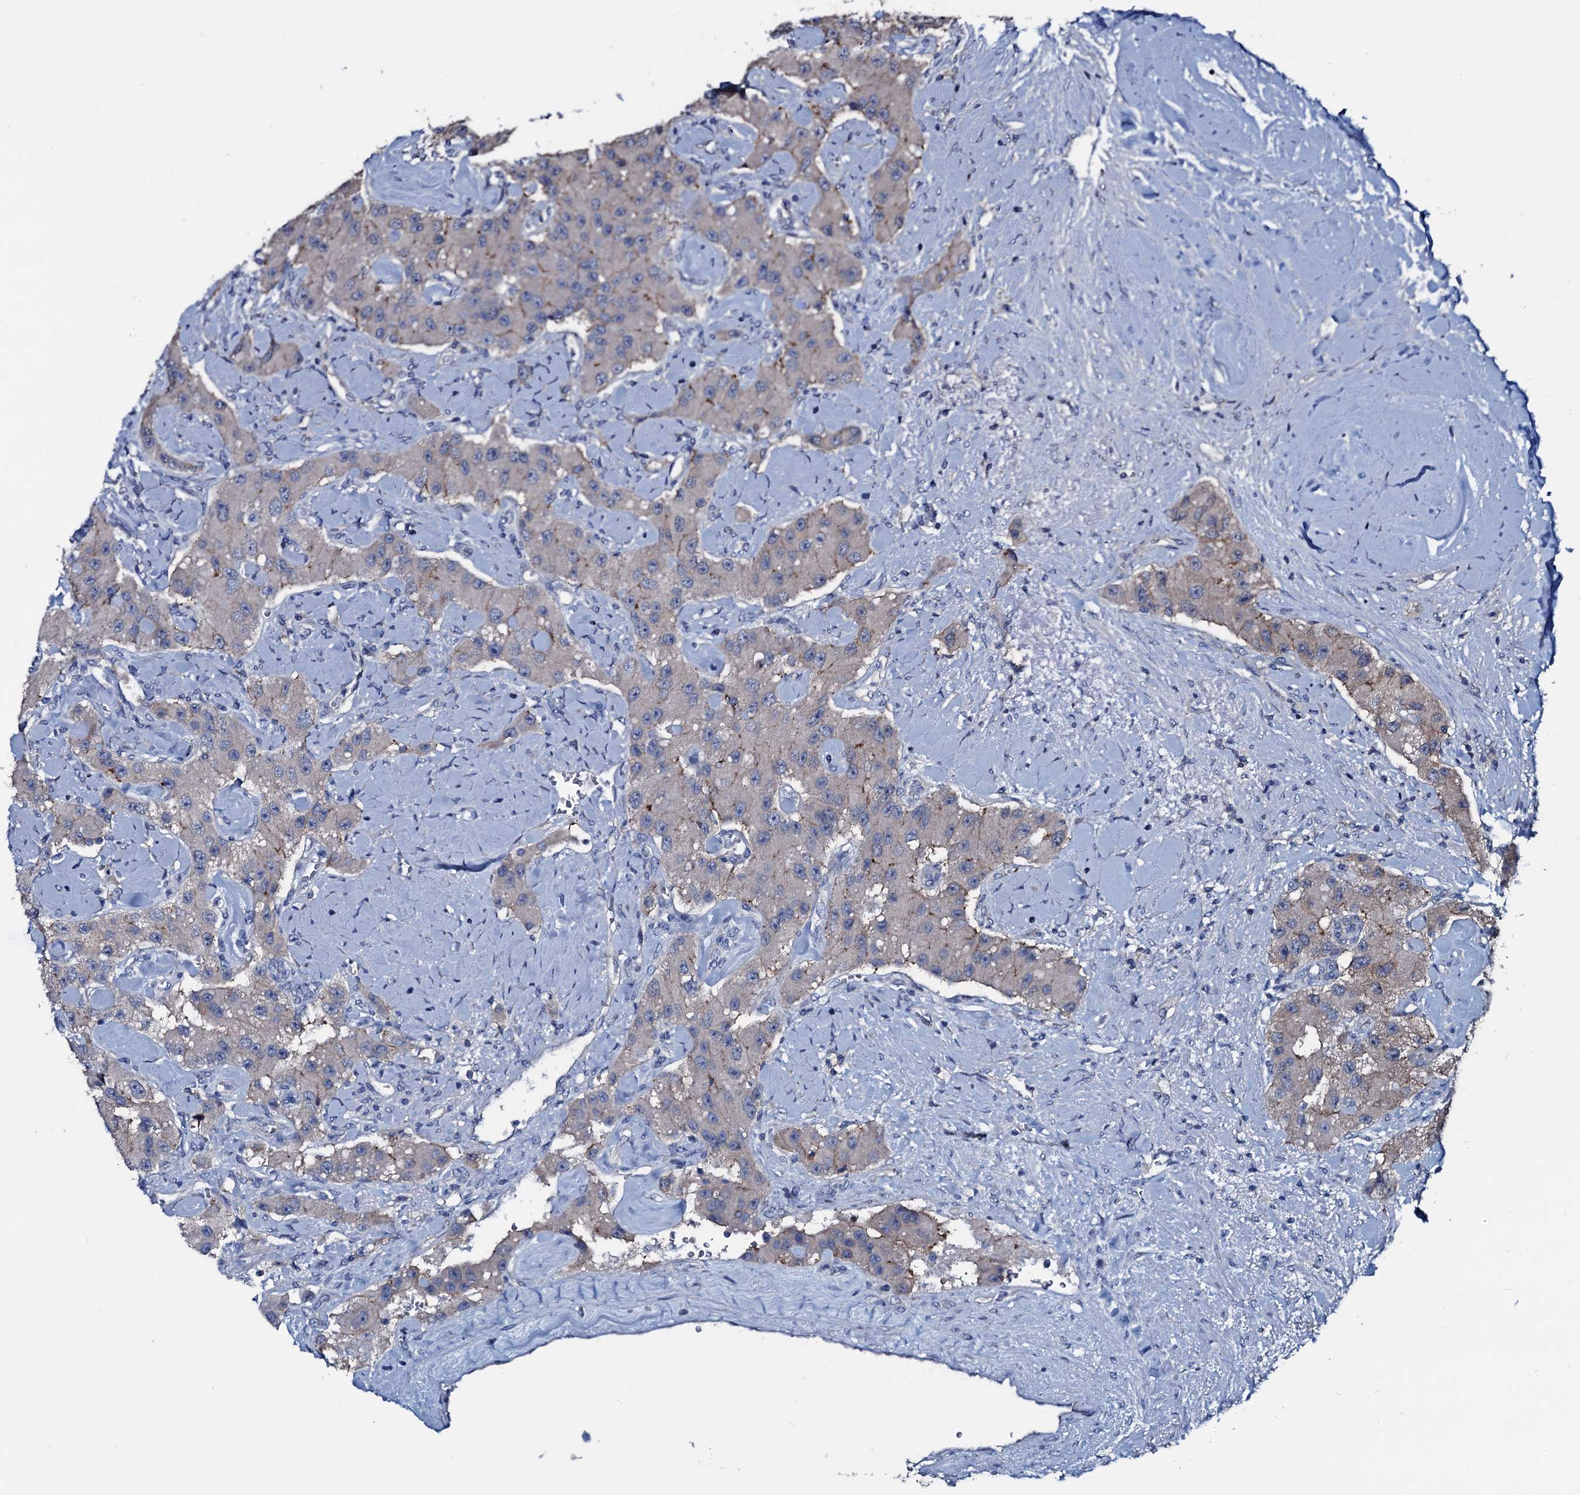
{"staining": {"intensity": "negative", "quantity": "none", "location": "none"}, "tissue": "carcinoid", "cell_type": "Tumor cells", "image_type": "cancer", "snomed": [{"axis": "morphology", "description": "Carcinoid, malignant, NOS"}, {"axis": "topography", "description": "Pancreas"}], "caption": "This is a image of IHC staining of malignant carcinoid, which shows no staining in tumor cells.", "gene": "IL12B", "patient": {"sex": "male", "age": 41}}